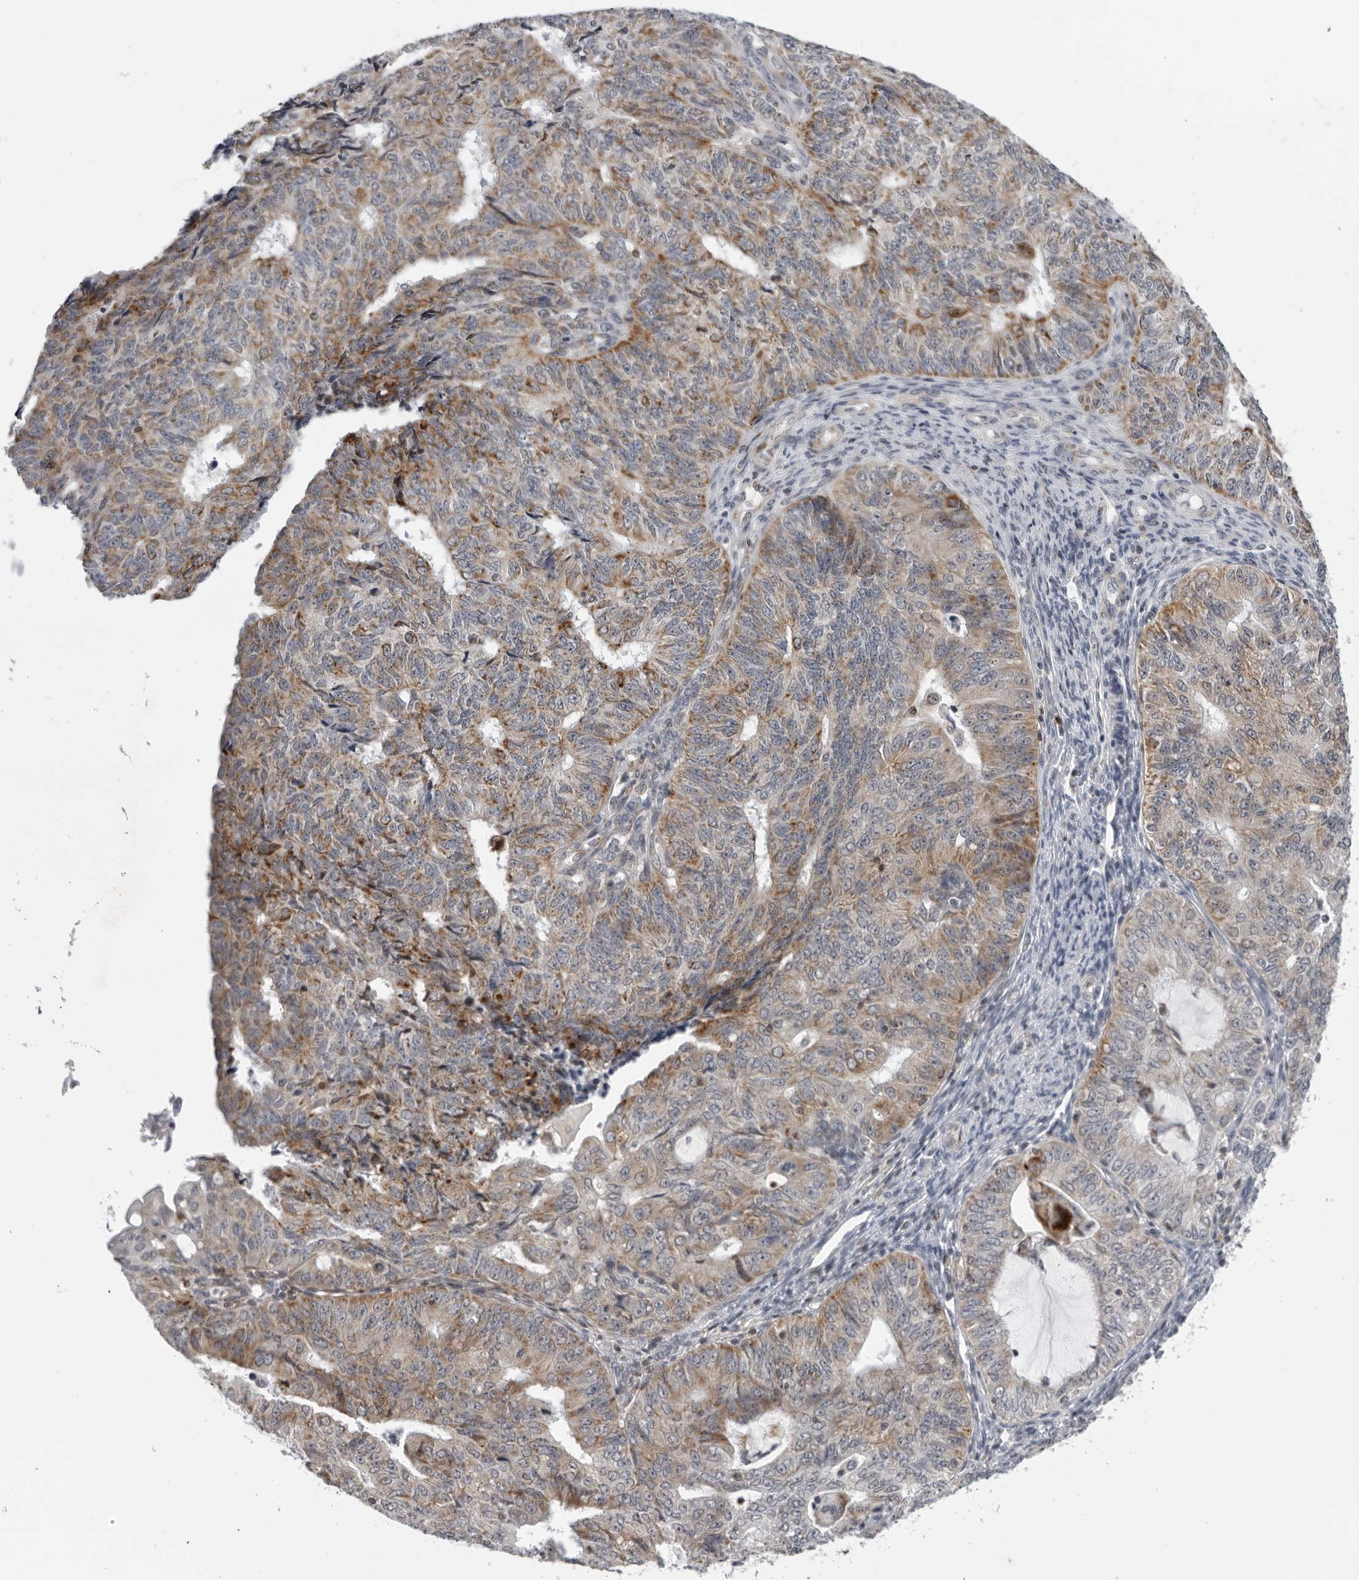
{"staining": {"intensity": "moderate", "quantity": "25%-75%", "location": "cytoplasmic/membranous"}, "tissue": "endometrial cancer", "cell_type": "Tumor cells", "image_type": "cancer", "snomed": [{"axis": "morphology", "description": "Adenocarcinoma, NOS"}, {"axis": "topography", "description": "Endometrium"}], "caption": "A histopathology image of human adenocarcinoma (endometrial) stained for a protein shows moderate cytoplasmic/membranous brown staining in tumor cells.", "gene": "CPT2", "patient": {"sex": "female", "age": 32}}